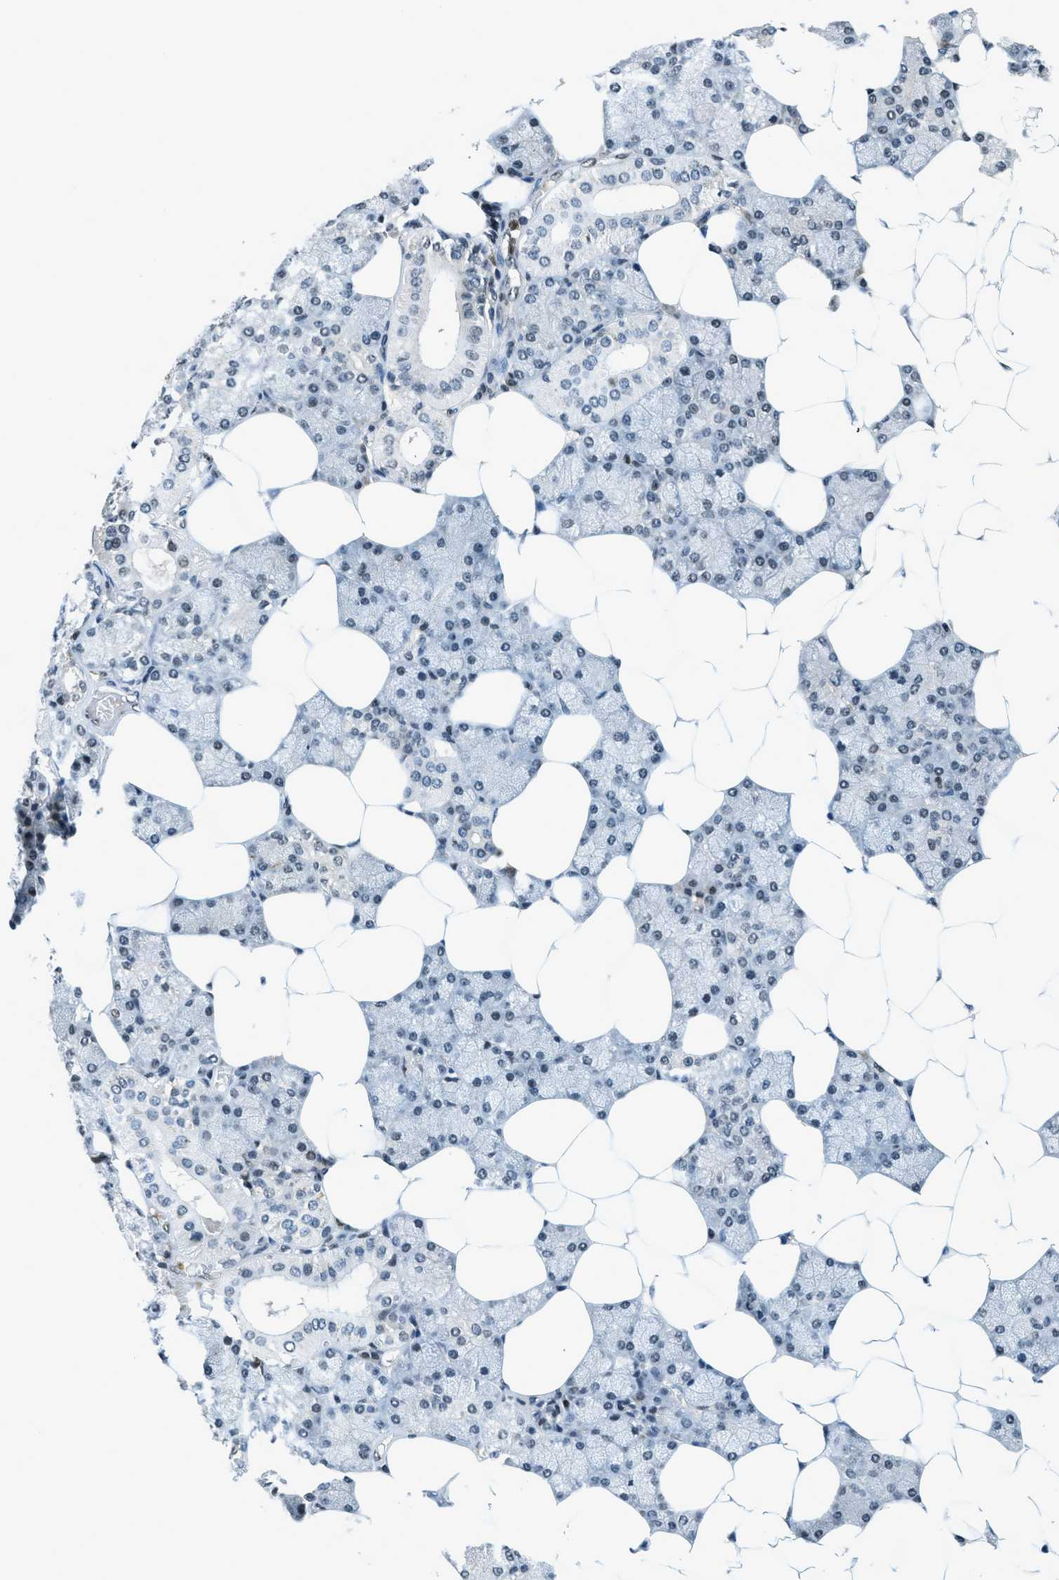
{"staining": {"intensity": "weak", "quantity": "25%-75%", "location": "nuclear"}, "tissue": "salivary gland", "cell_type": "Glandular cells", "image_type": "normal", "snomed": [{"axis": "morphology", "description": "Normal tissue, NOS"}, {"axis": "topography", "description": "Salivary gland"}], "caption": "The immunohistochemical stain labels weak nuclear staining in glandular cells of normal salivary gland. The protein of interest is shown in brown color, while the nuclei are stained blue.", "gene": "OGFR", "patient": {"sex": "male", "age": 62}}